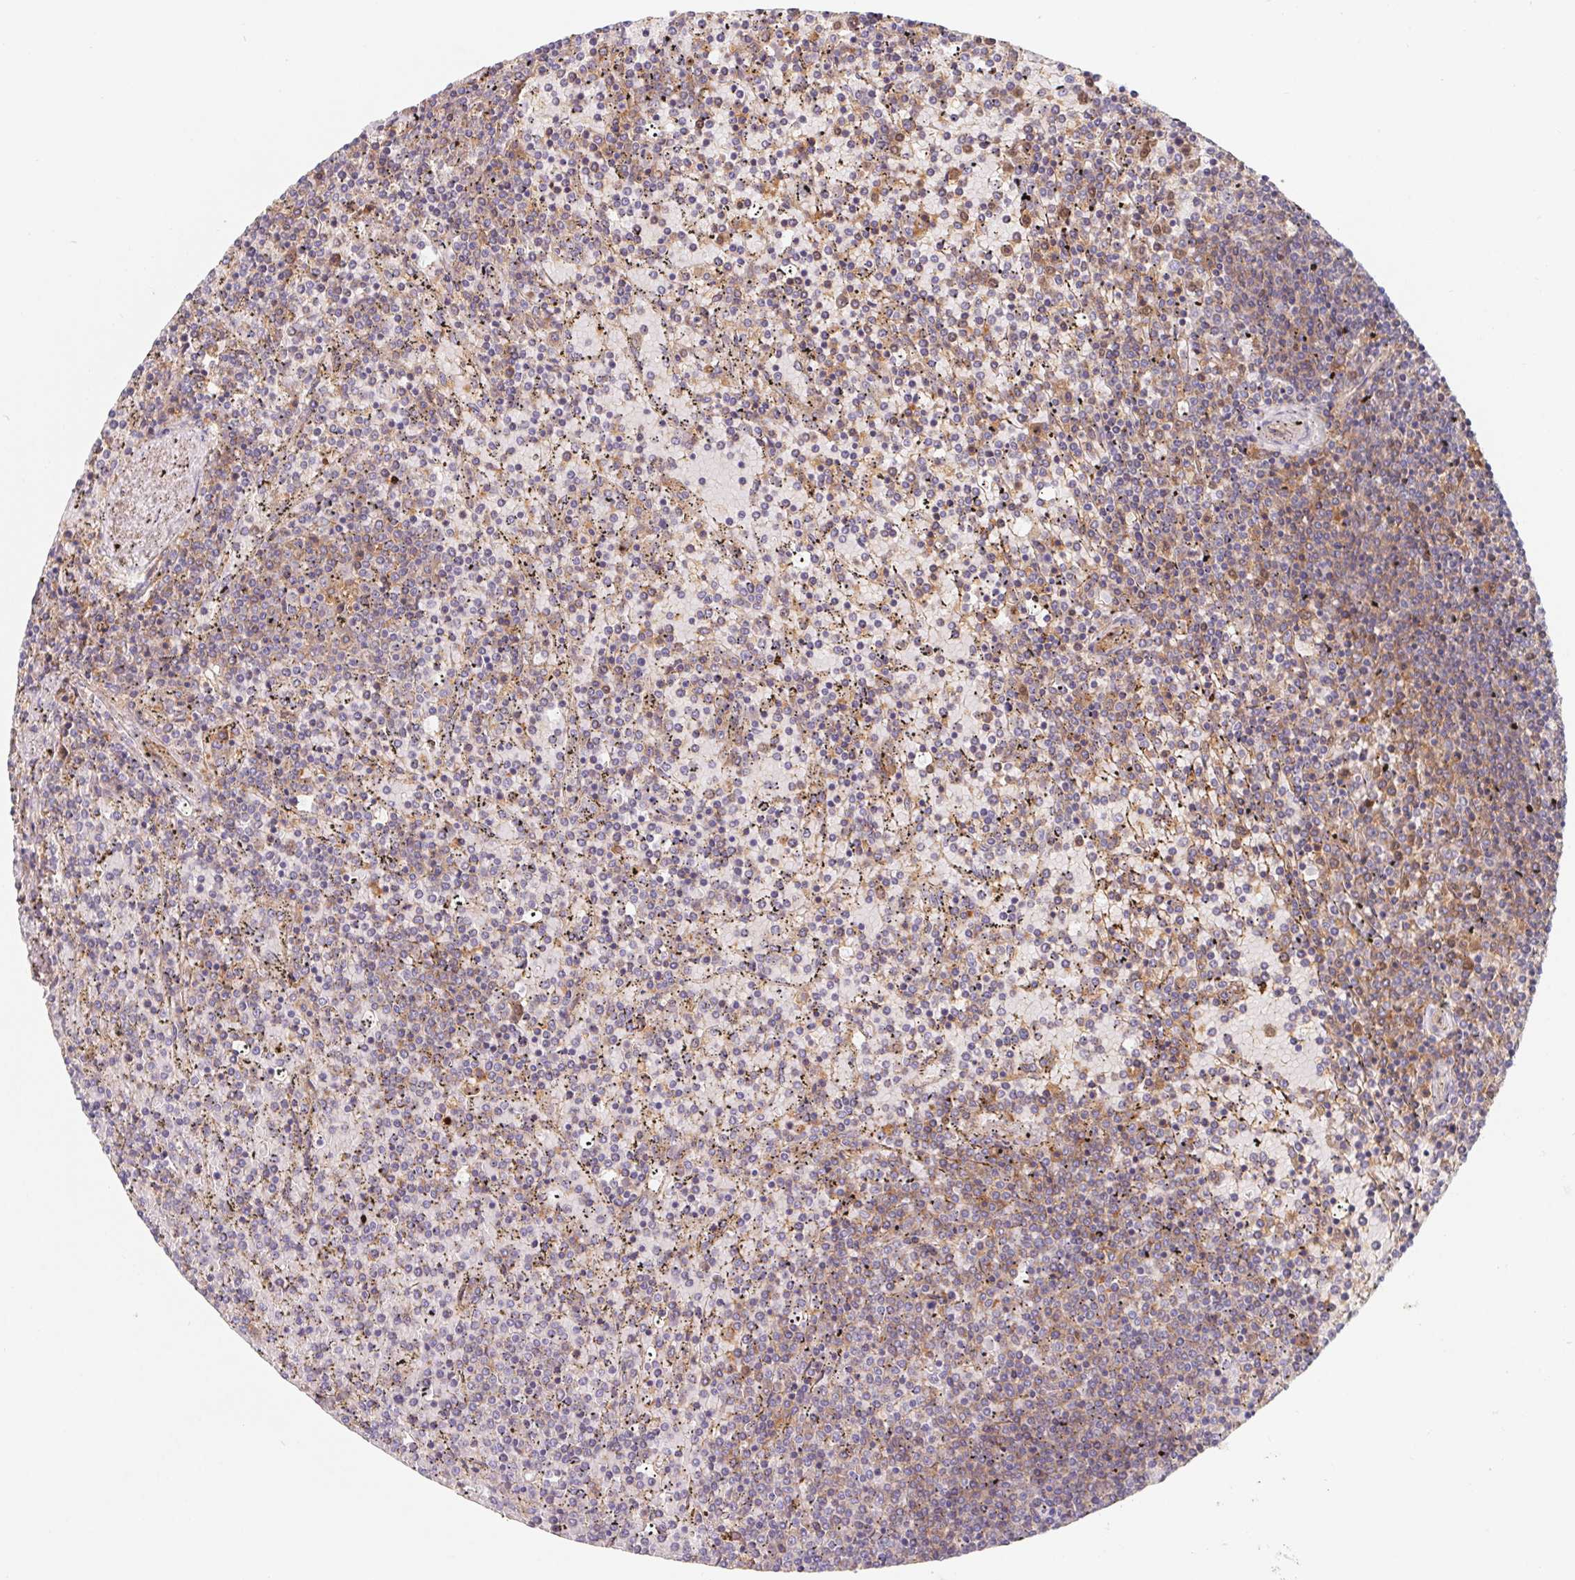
{"staining": {"intensity": "moderate", "quantity": "<25%", "location": "cytoplasmic/membranous"}, "tissue": "lymphoma", "cell_type": "Tumor cells", "image_type": "cancer", "snomed": [{"axis": "morphology", "description": "Malignant lymphoma, non-Hodgkin's type, Low grade"}, {"axis": "topography", "description": "Spleen"}], "caption": "About <25% of tumor cells in low-grade malignant lymphoma, non-Hodgkin's type show moderate cytoplasmic/membranous protein positivity as visualized by brown immunohistochemical staining.", "gene": "LPA", "patient": {"sex": "female", "age": 77}}